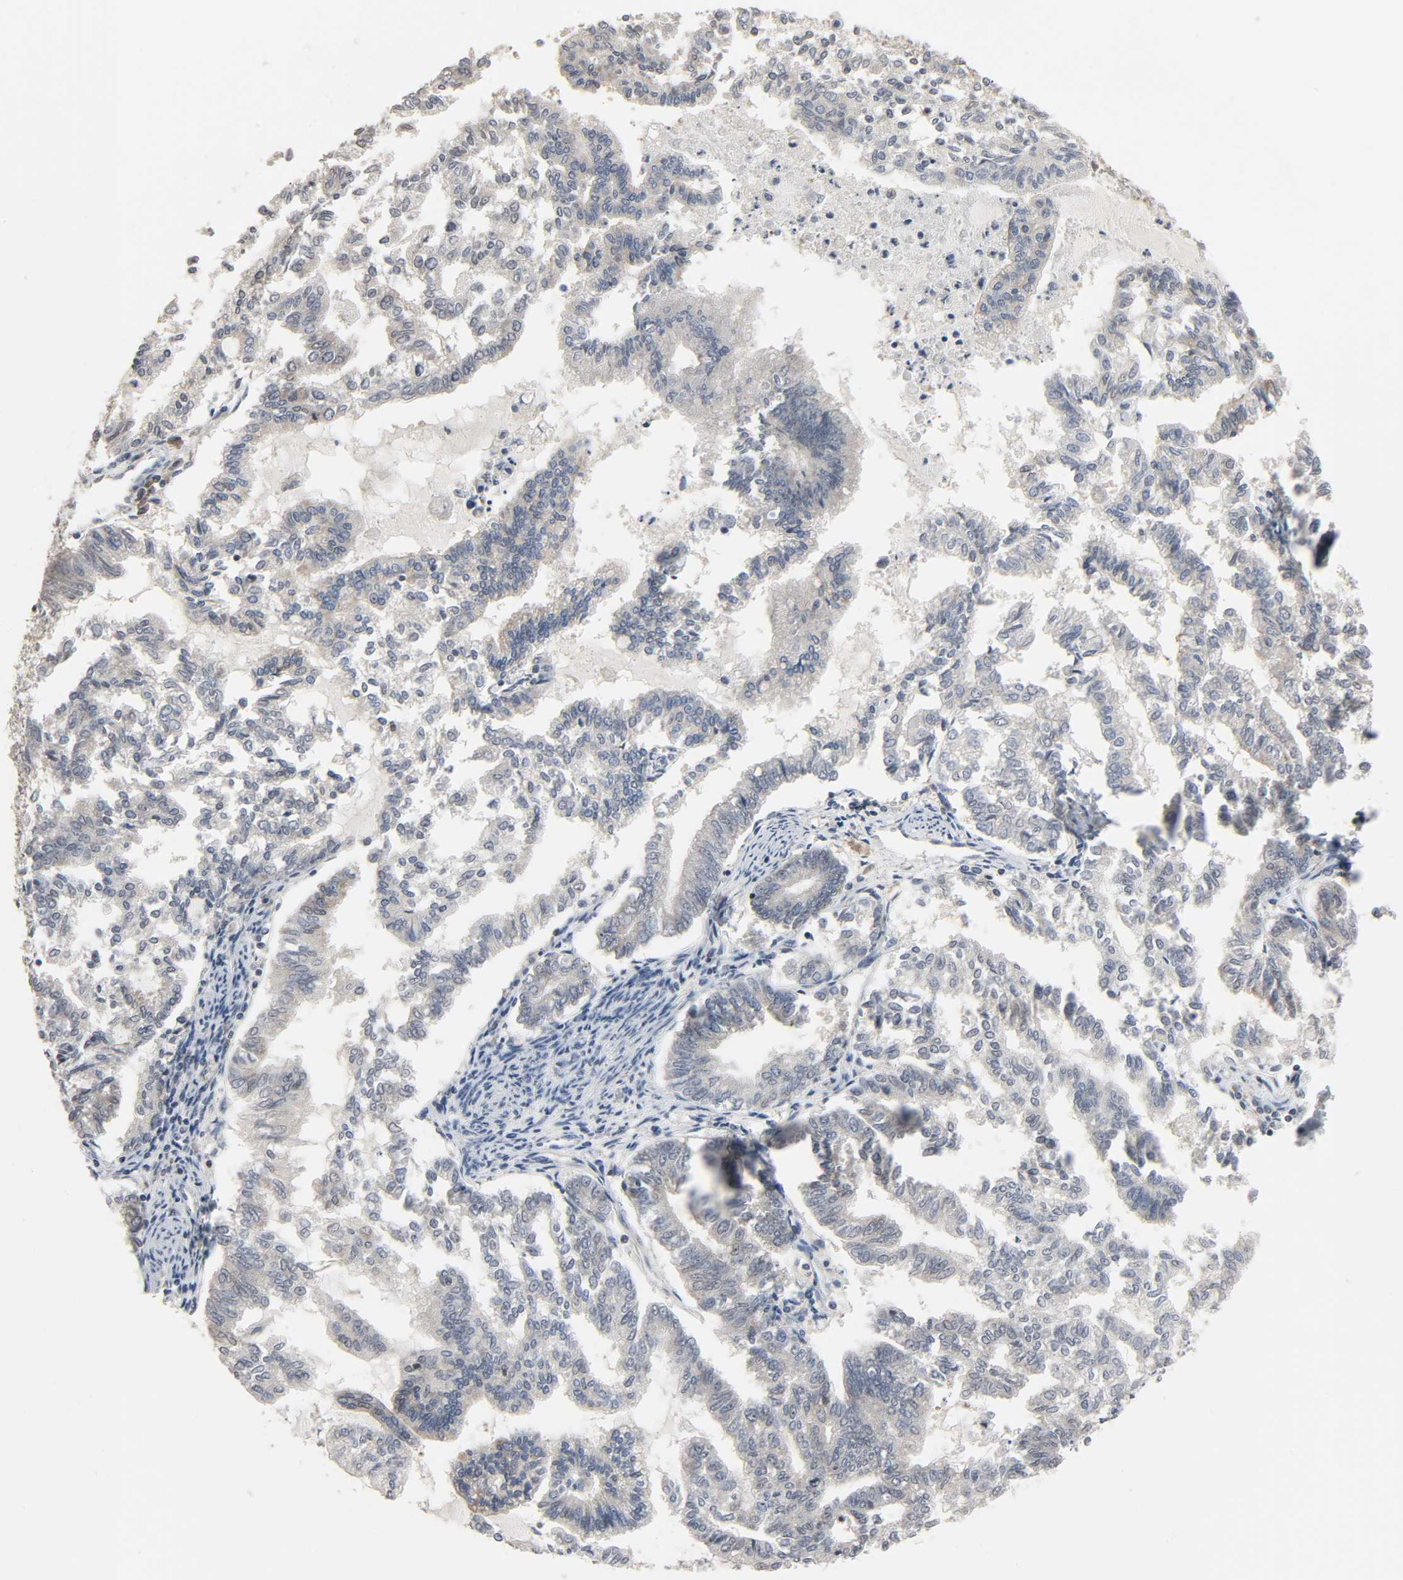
{"staining": {"intensity": "moderate", "quantity": "<25%", "location": "cytoplasmic/membranous"}, "tissue": "endometrial cancer", "cell_type": "Tumor cells", "image_type": "cancer", "snomed": [{"axis": "morphology", "description": "Adenocarcinoma, NOS"}, {"axis": "topography", "description": "Endometrium"}], "caption": "Approximately <25% of tumor cells in endometrial adenocarcinoma demonstrate moderate cytoplasmic/membranous protein expression as visualized by brown immunohistochemical staining.", "gene": "PLEKHA2", "patient": {"sex": "female", "age": 79}}